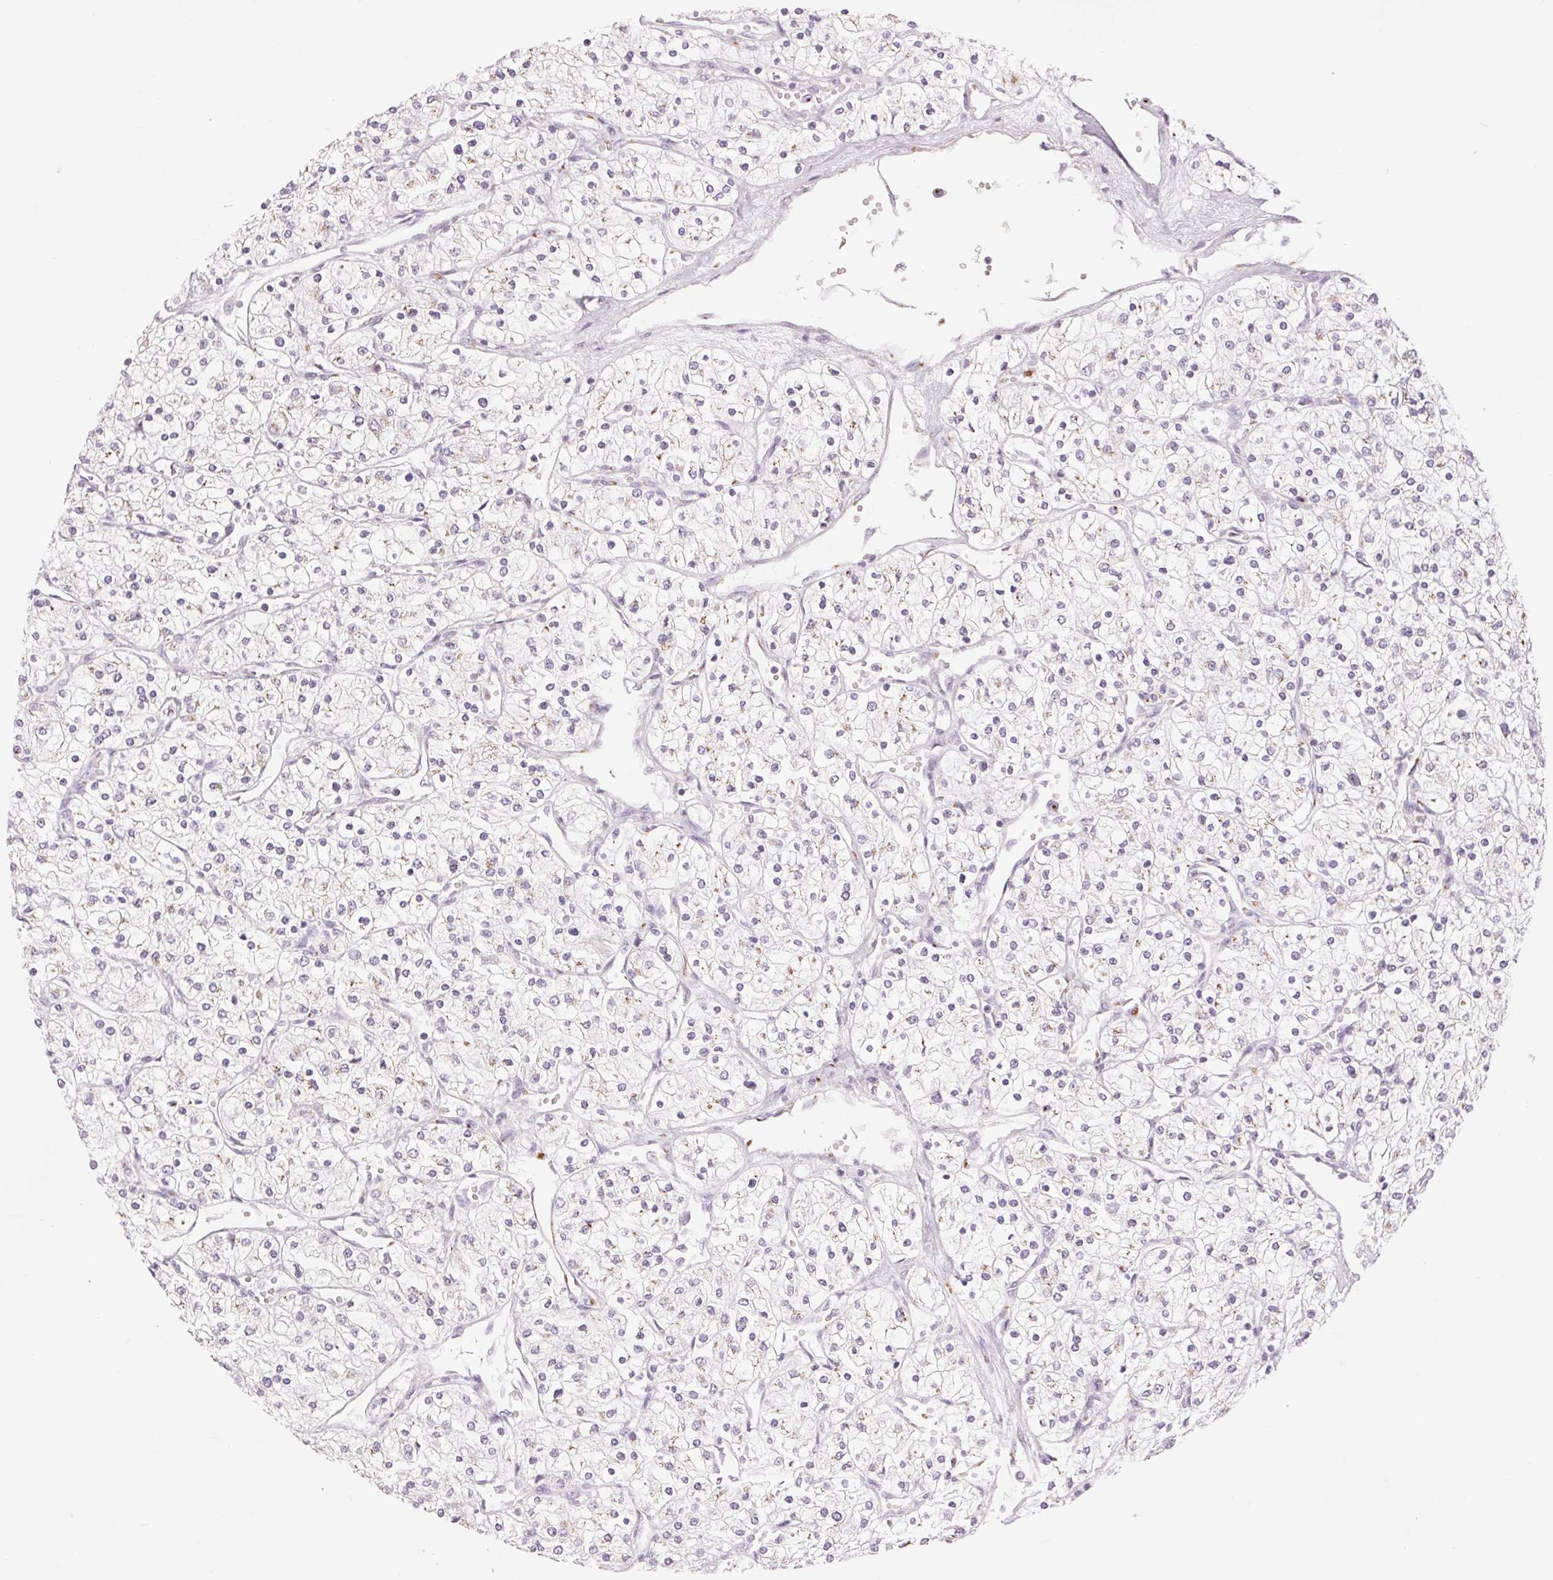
{"staining": {"intensity": "weak", "quantity": "<25%", "location": "cytoplasmic/membranous"}, "tissue": "renal cancer", "cell_type": "Tumor cells", "image_type": "cancer", "snomed": [{"axis": "morphology", "description": "Adenocarcinoma, NOS"}, {"axis": "topography", "description": "Kidney"}], "caption": "Protein analysis of renal adenocarcinoma demonstrates no significant expression in tumor cells.", "gene": "GALNT7", "patient": {"sex": "male", "age": 80}}